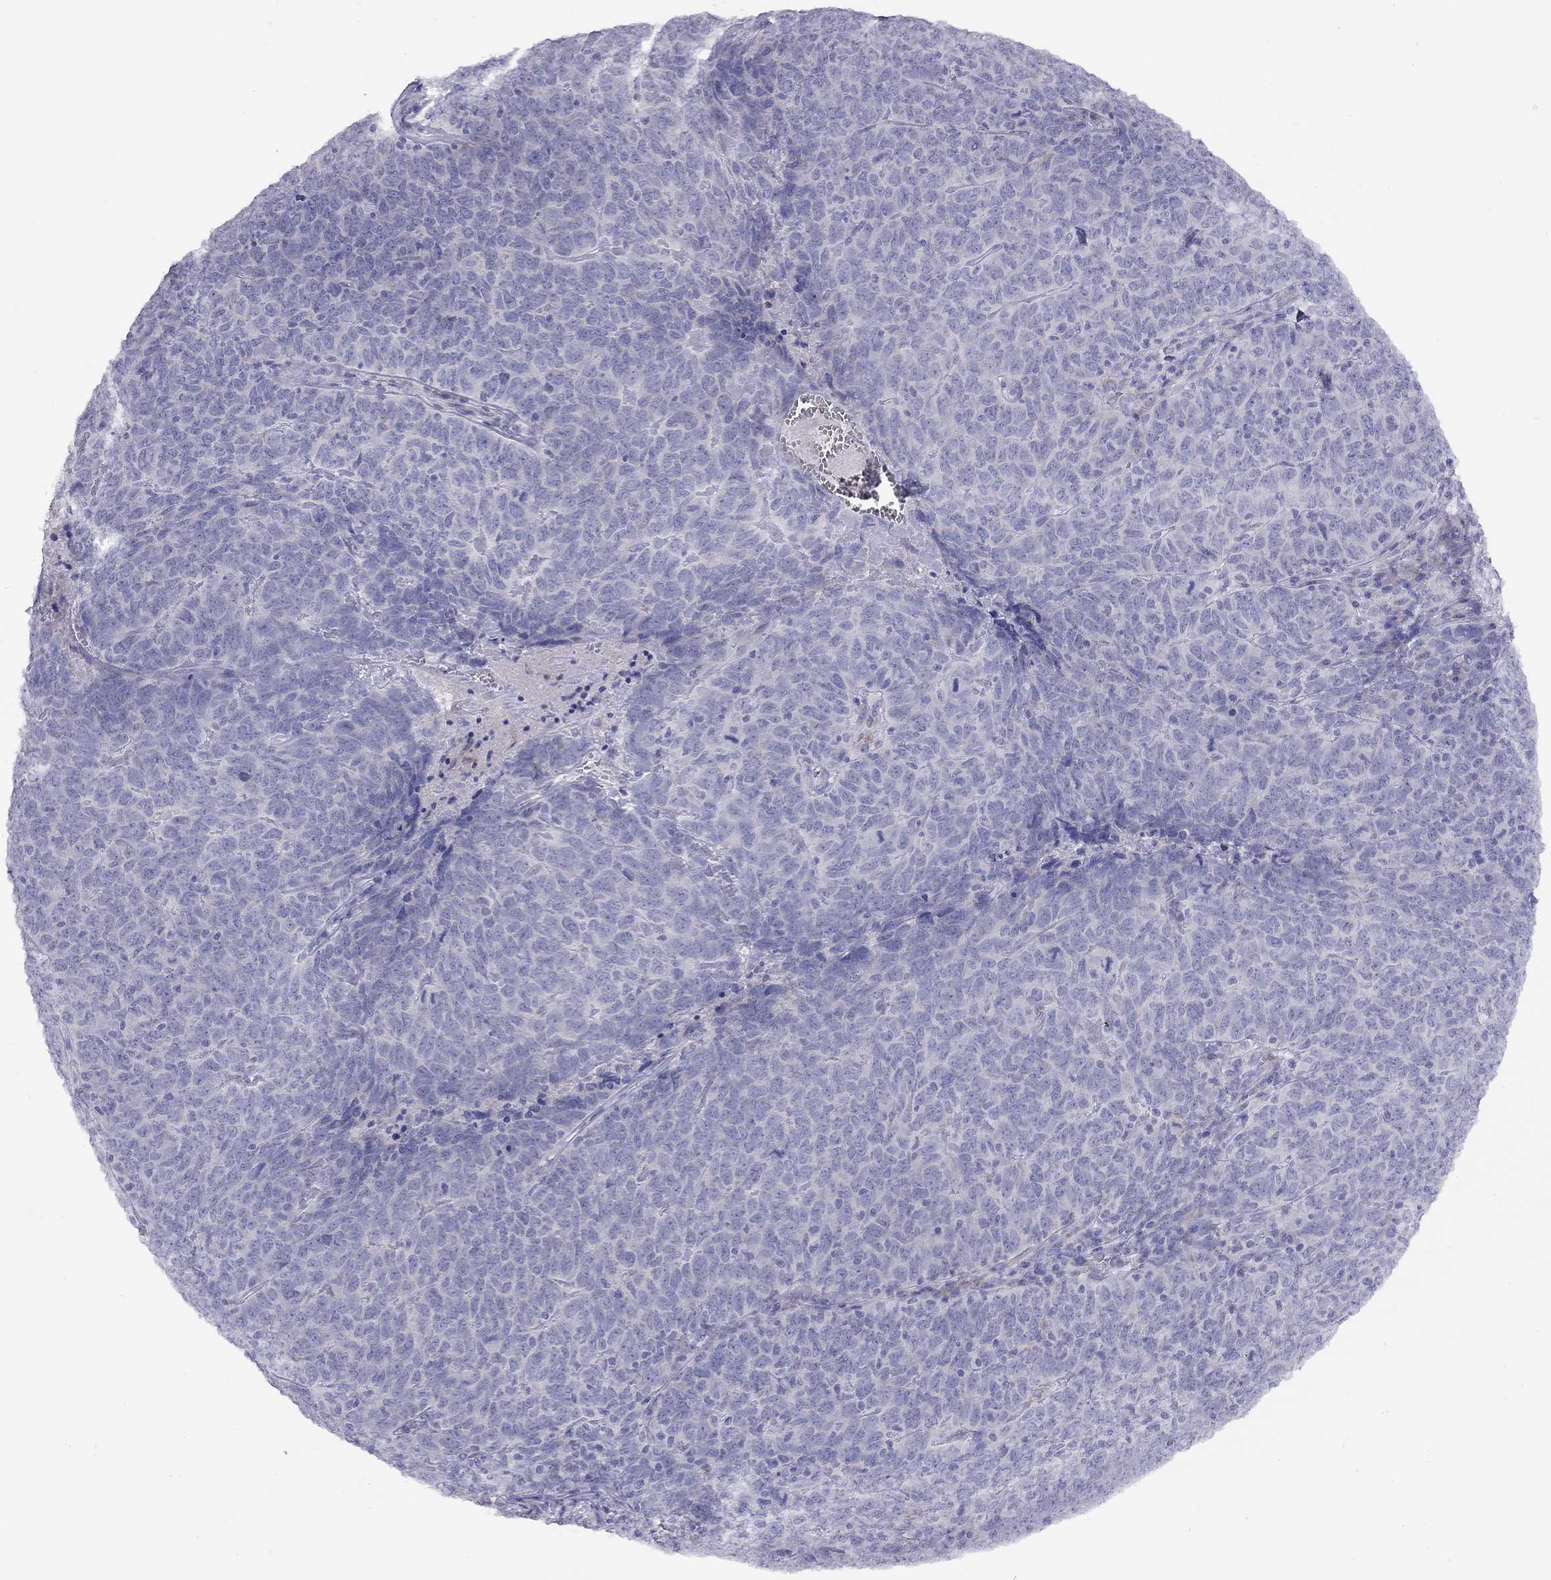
{"staining": {"intensity": "negative", "quantity": "none", "location": "none"}, "tissue": "skin cancer", "cell_type": "Tumor cells", "image_type": "cancer", "snomed": [{"axis": "morphology", "description": "Squamous cell carcinoma, NOS"}, {"axis": "topography", "description": "Skin"}, {"axis": "topography", "description": "Anal"}], "caption": "Photomicrograph shows no protein staining in tumor cells of skin squamous cell carcinoma tissue.", "gene": "CPNE4", "patient": {"sex": "female", "age": 51}}